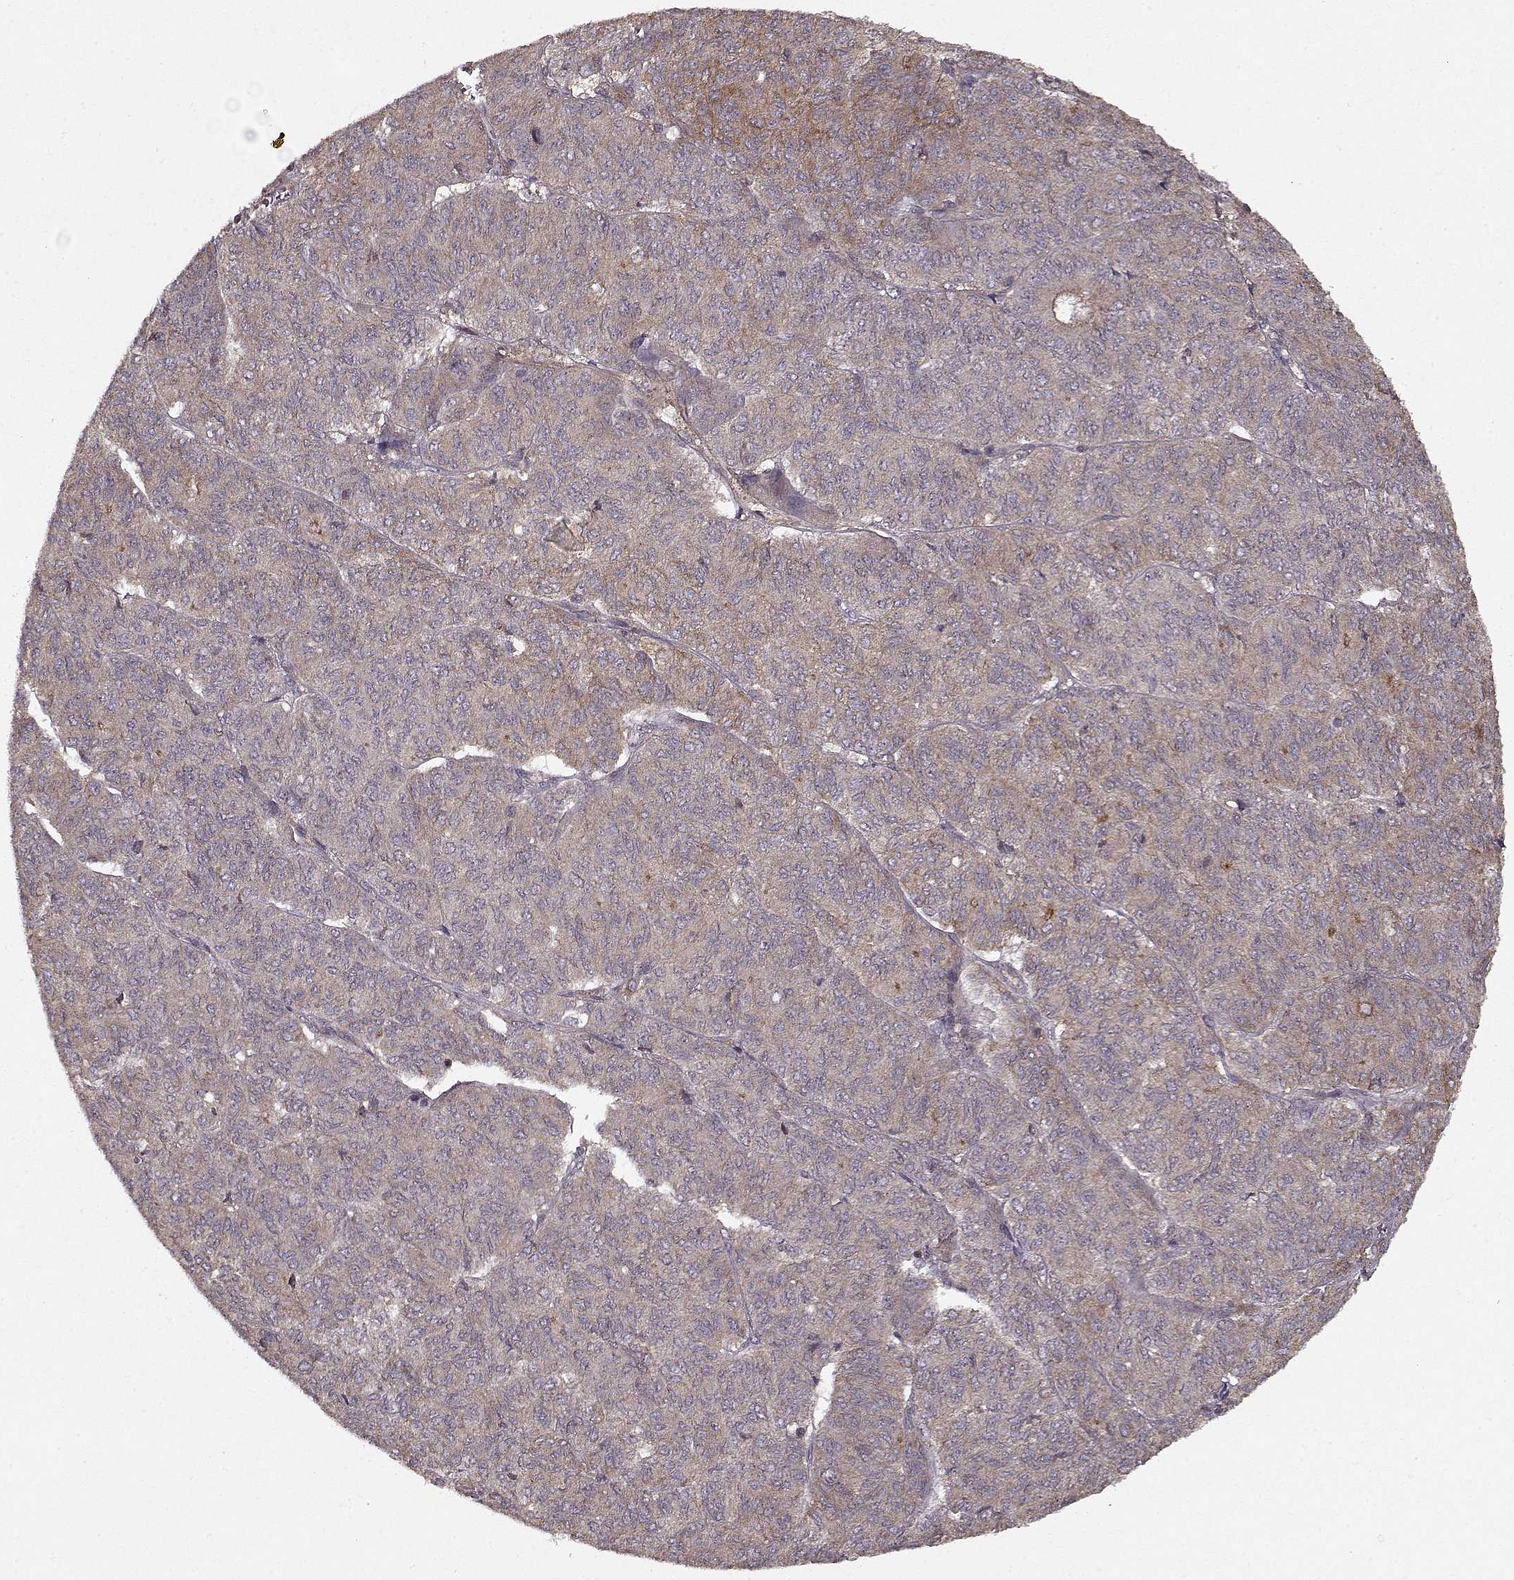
{"staining": {"intensity": "weak", "quantity": ">75%", "location": "cytoplasmic/membranous"}, "tissue": "ovarian cancer", "cell_type": "Tumor cells", "image_type": "cancer", "snomed": [{"axis": "morphology", "description": "Carcinoma, endometroid"}, {"axis": "topography", "description": "Ovary"}], "caption": "A low amount of weak cytoplasmic/membranous staining is present in about >75% of tumor cells in ovarian cancer (endometroid carcinoma) tissue. Nuclei are stained in blue.", "gene": "PPP1R12A", "patient": {"sex": "female", "age": 80}}